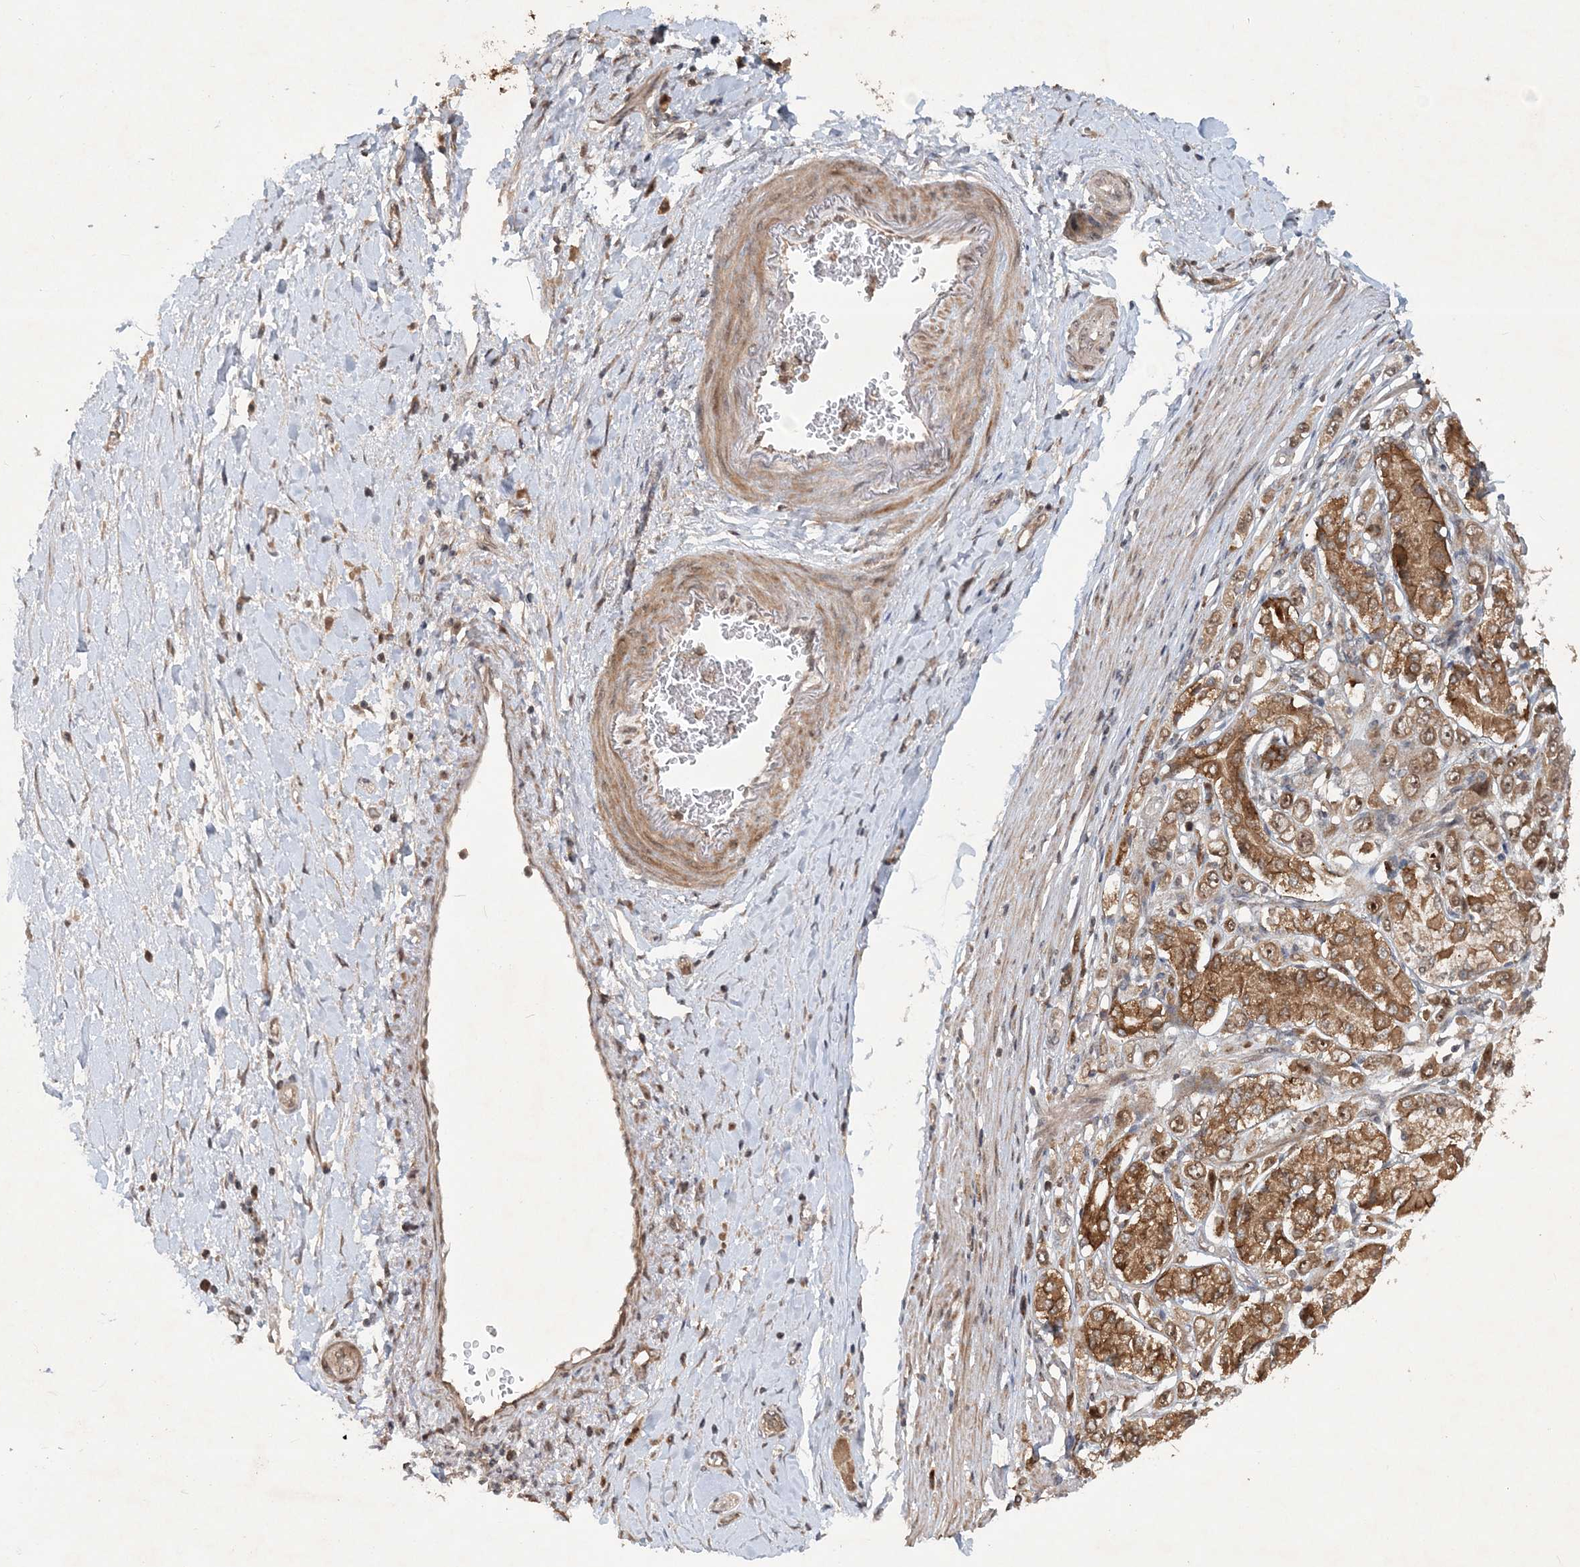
{"staining": {"intensity": "moderate", "quantity": ">75%", "location": "cytoplasmic/membranous,nuclear"}, "tissue": "stomach cancer", "cell_type": "Tumor cells", "image_type": "cancer", "snomed": [{"axis": "morphology", "description": "Adenocarcinoma, NOS"}, {"axis": "topography", "description": "Stomach"}], "caption": "A histopathology image of stomach adenocarcinoma stained for a protein displays moderate cytoplasmic/membranous and nuclear brown staining in tumor cells.", "gene": "UBR3", "patient": {"sex": "female", "age": 65}}